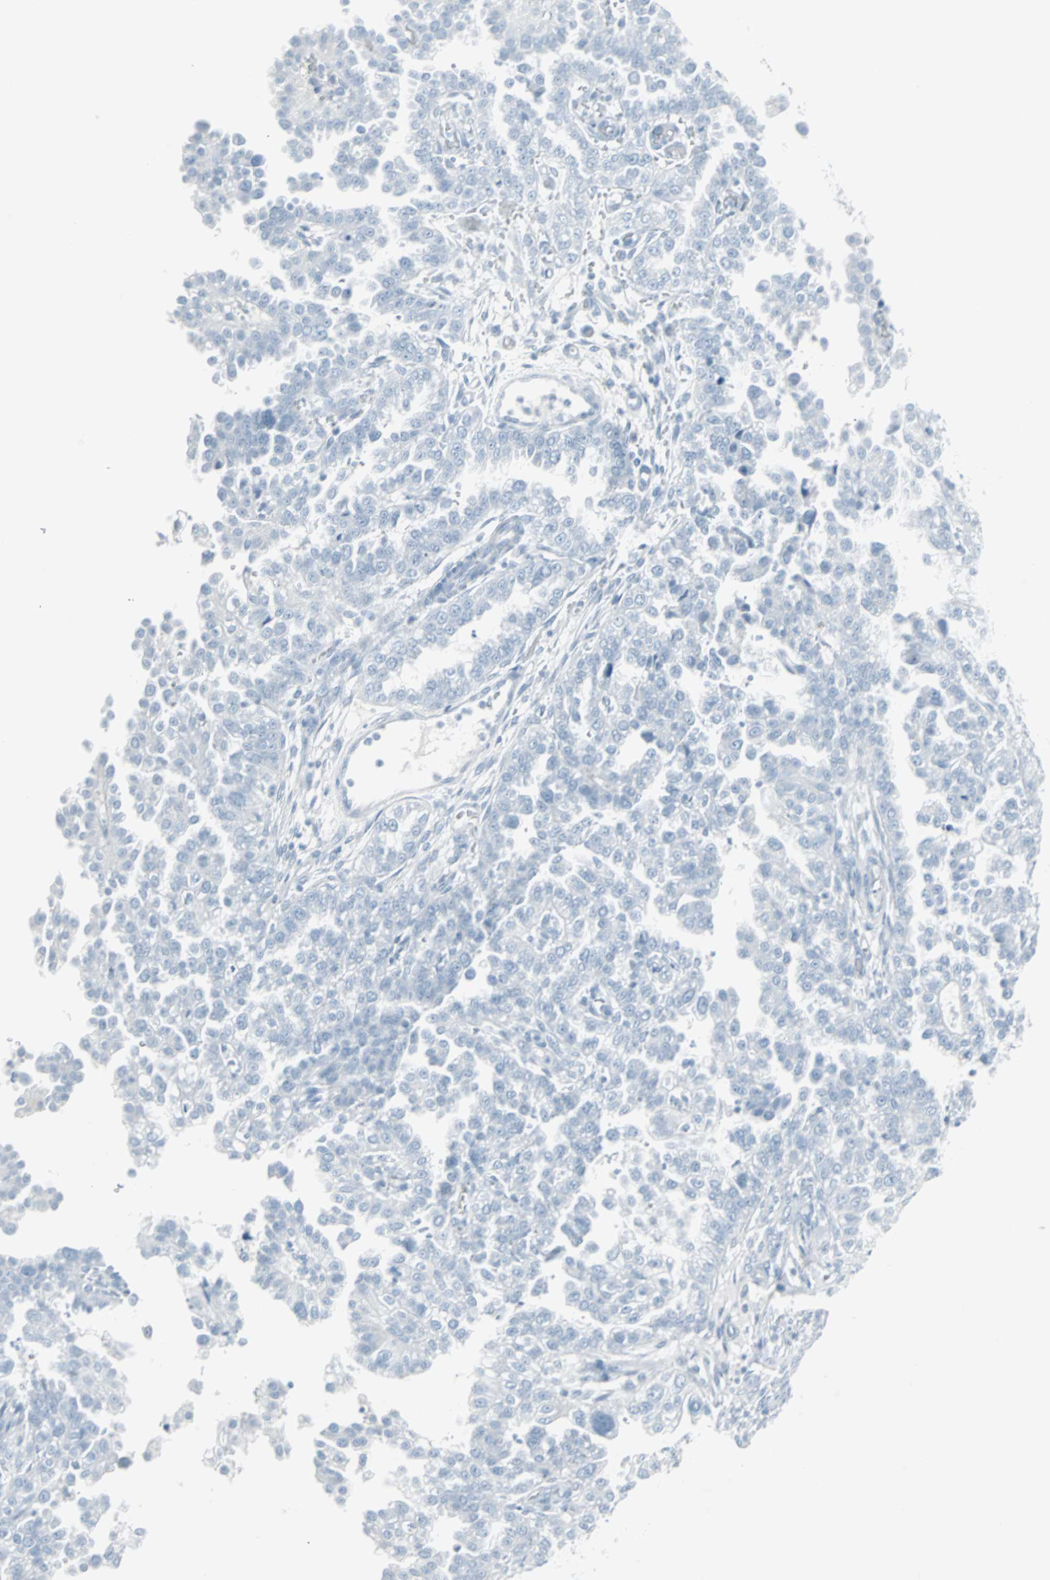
{"staining": {"intensity": "negative", "quantity": "none", "location": "none"}, "tissue": "endometrial cancer", "cell_type": "Tumor cells", "image_type": "cancer", "snomed": [{"axis": "morphology", "description": "Adenocarcinoma, NOS"}, {"axis": "topography", "description": "Endometrium"}], "caption": "Immunohistochemistry of human endometrial cancer (adenocarcinoma) demonstrates no expression in tumor cells. (DAB immunohistochemistry, high magnification).", "gene": "LANCL3", "patient": {"sex": "female", "age": 85}}